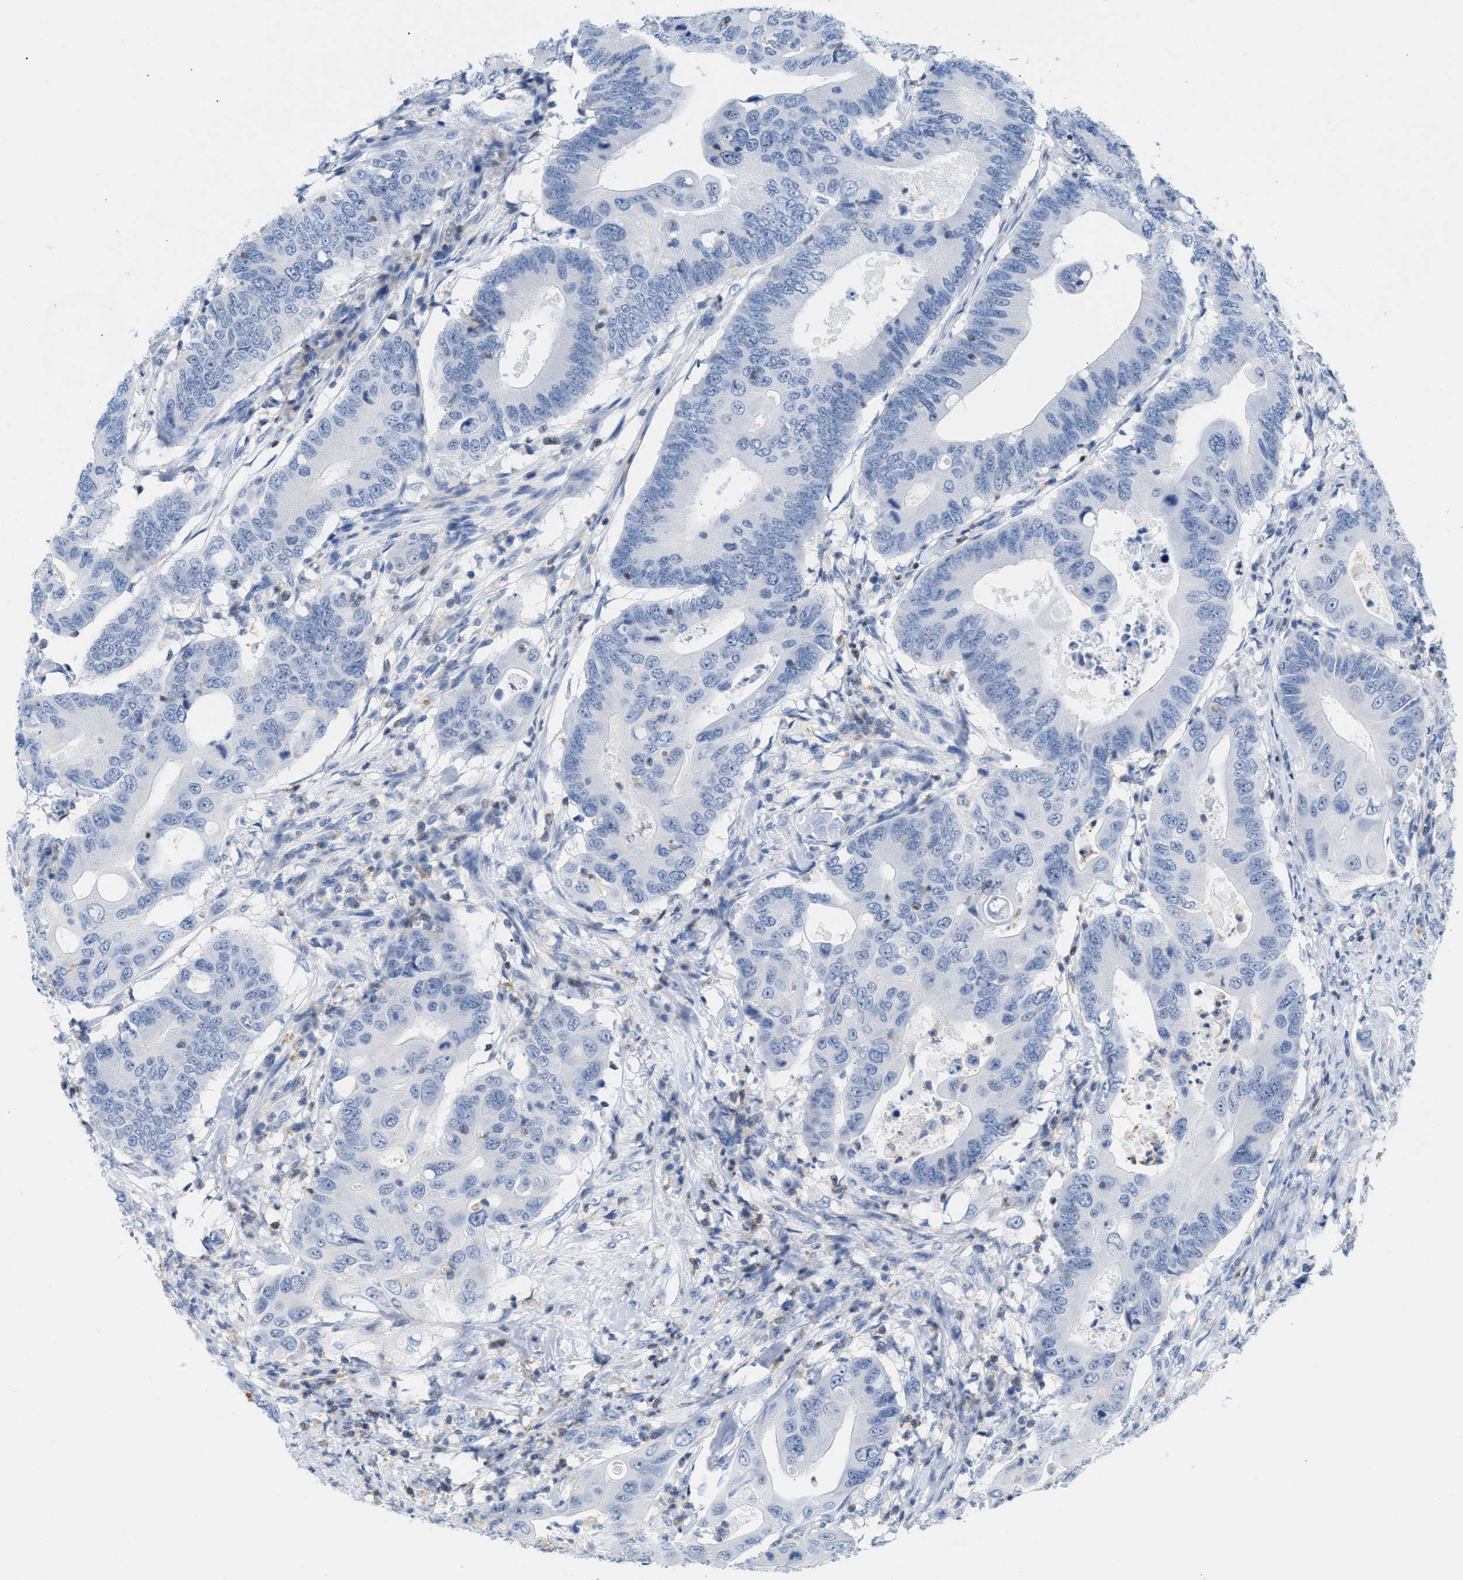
{"staining": {"intensity": "negative", "quantity": "none", "location": "none"}, "tissue": "colorectal cancer", "cell_type": "Tumor cells", "image_type": "cancer", "snomed": [{"axis": "morphology", "description": "Adenocarcinoma, NOS"}, {"axis": "topography", "description": "Colon"}], "caption": "Human colorectal cancer (adenocarcinoma) stained for a protein using immunohistochemistry (IHC) demonstrates no positivity in tumor cells.", "gene": "IL16", "patient": {"sex": "male", "age": 71}}